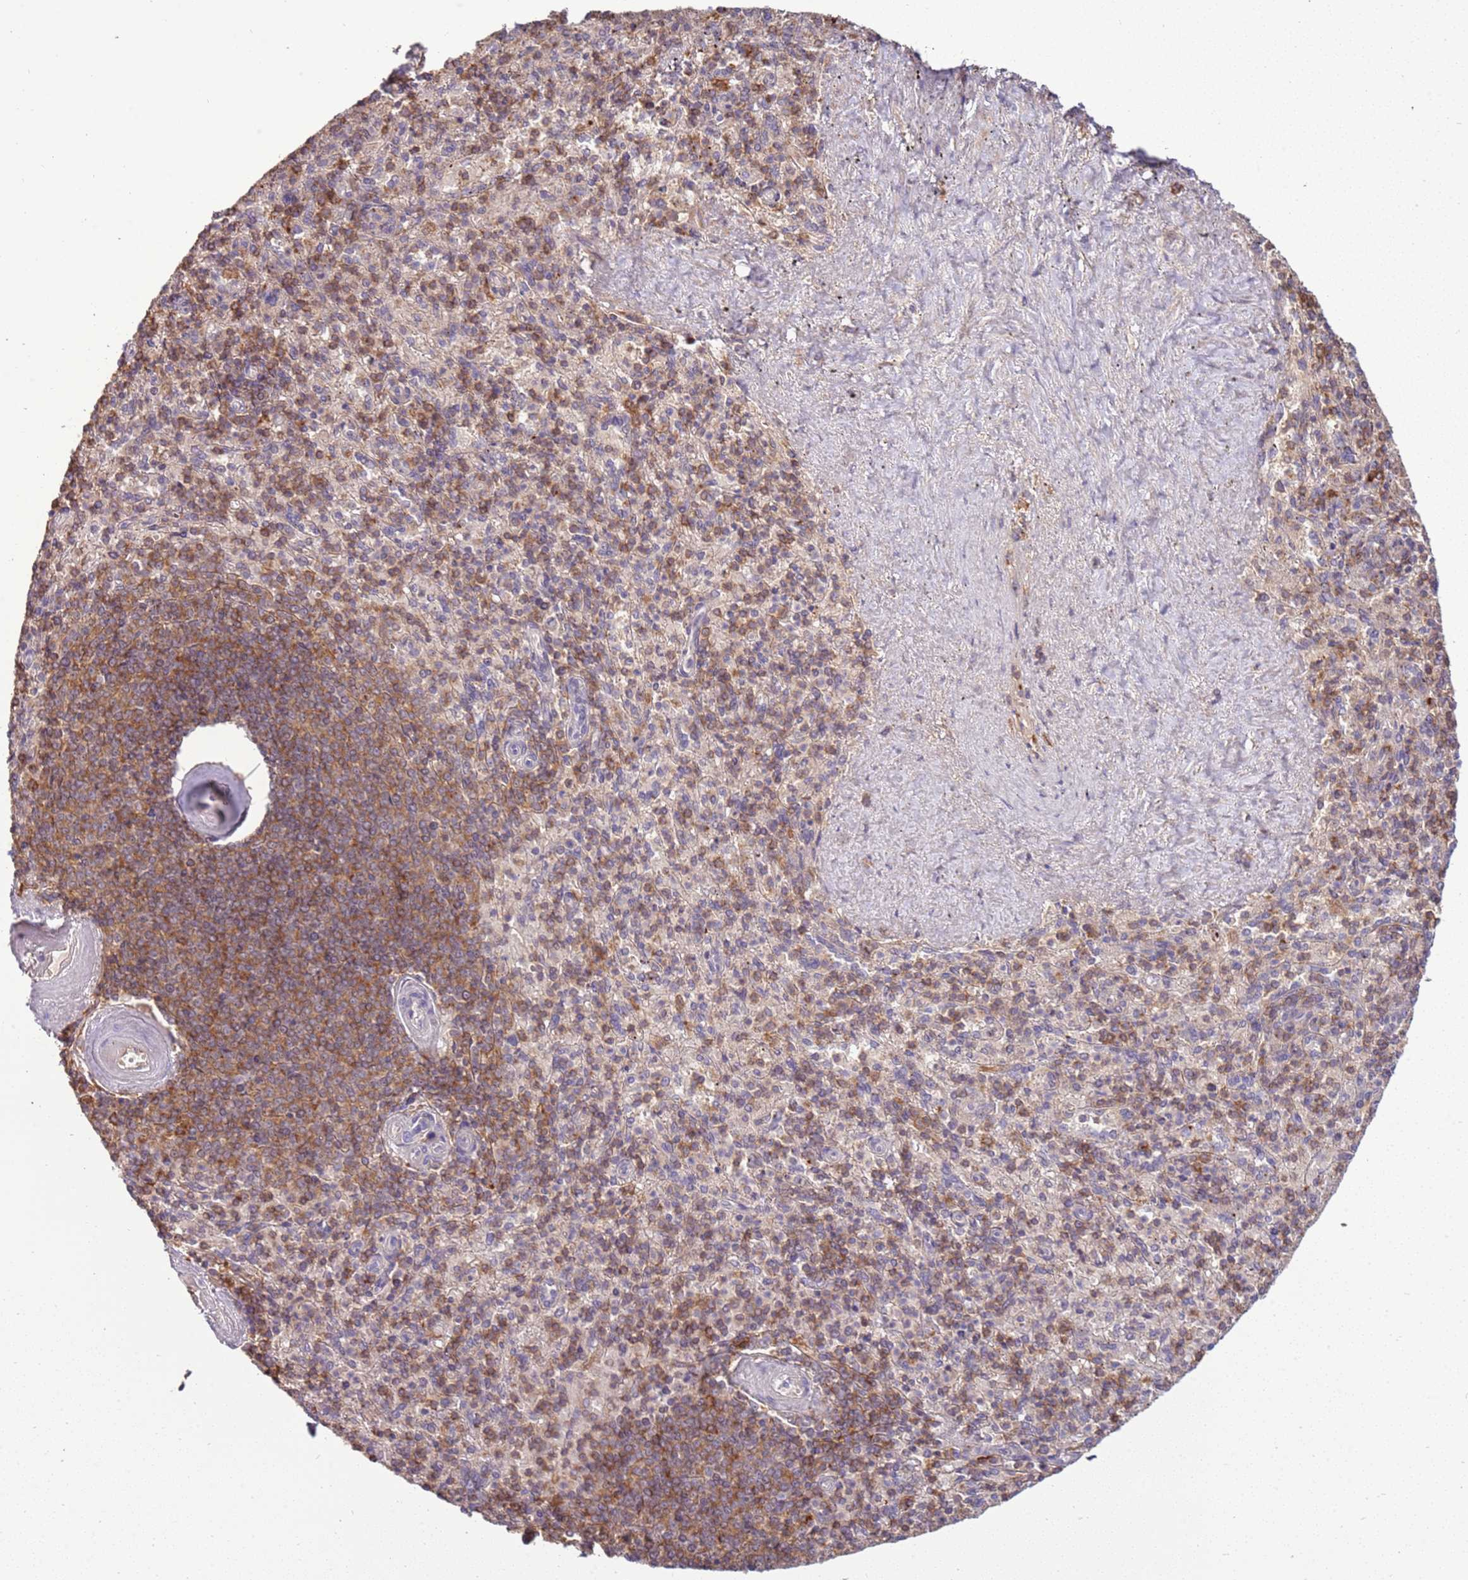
{"staining": {"intensity": "moderate", "quantity": "25%-75%", "location": "cytoplasmic/membranous"}, "tissue": "spleen", "cell_type": "Cells in red pulp", "image_type": "normal", "snomed": [{"axis": "morphology", "description": "Normal tissue, NOS"}, {"axis": "topography", "description": "Spleen"}], "caption": "This image displays immunohistochemistry staining of benign human spleen, with medium moderate cytoplasmic/membranous expression in about 25%-75% of cells in red pulp.", "gene": "ZNF624", "patient": {"sex": "male", "age": 82}}